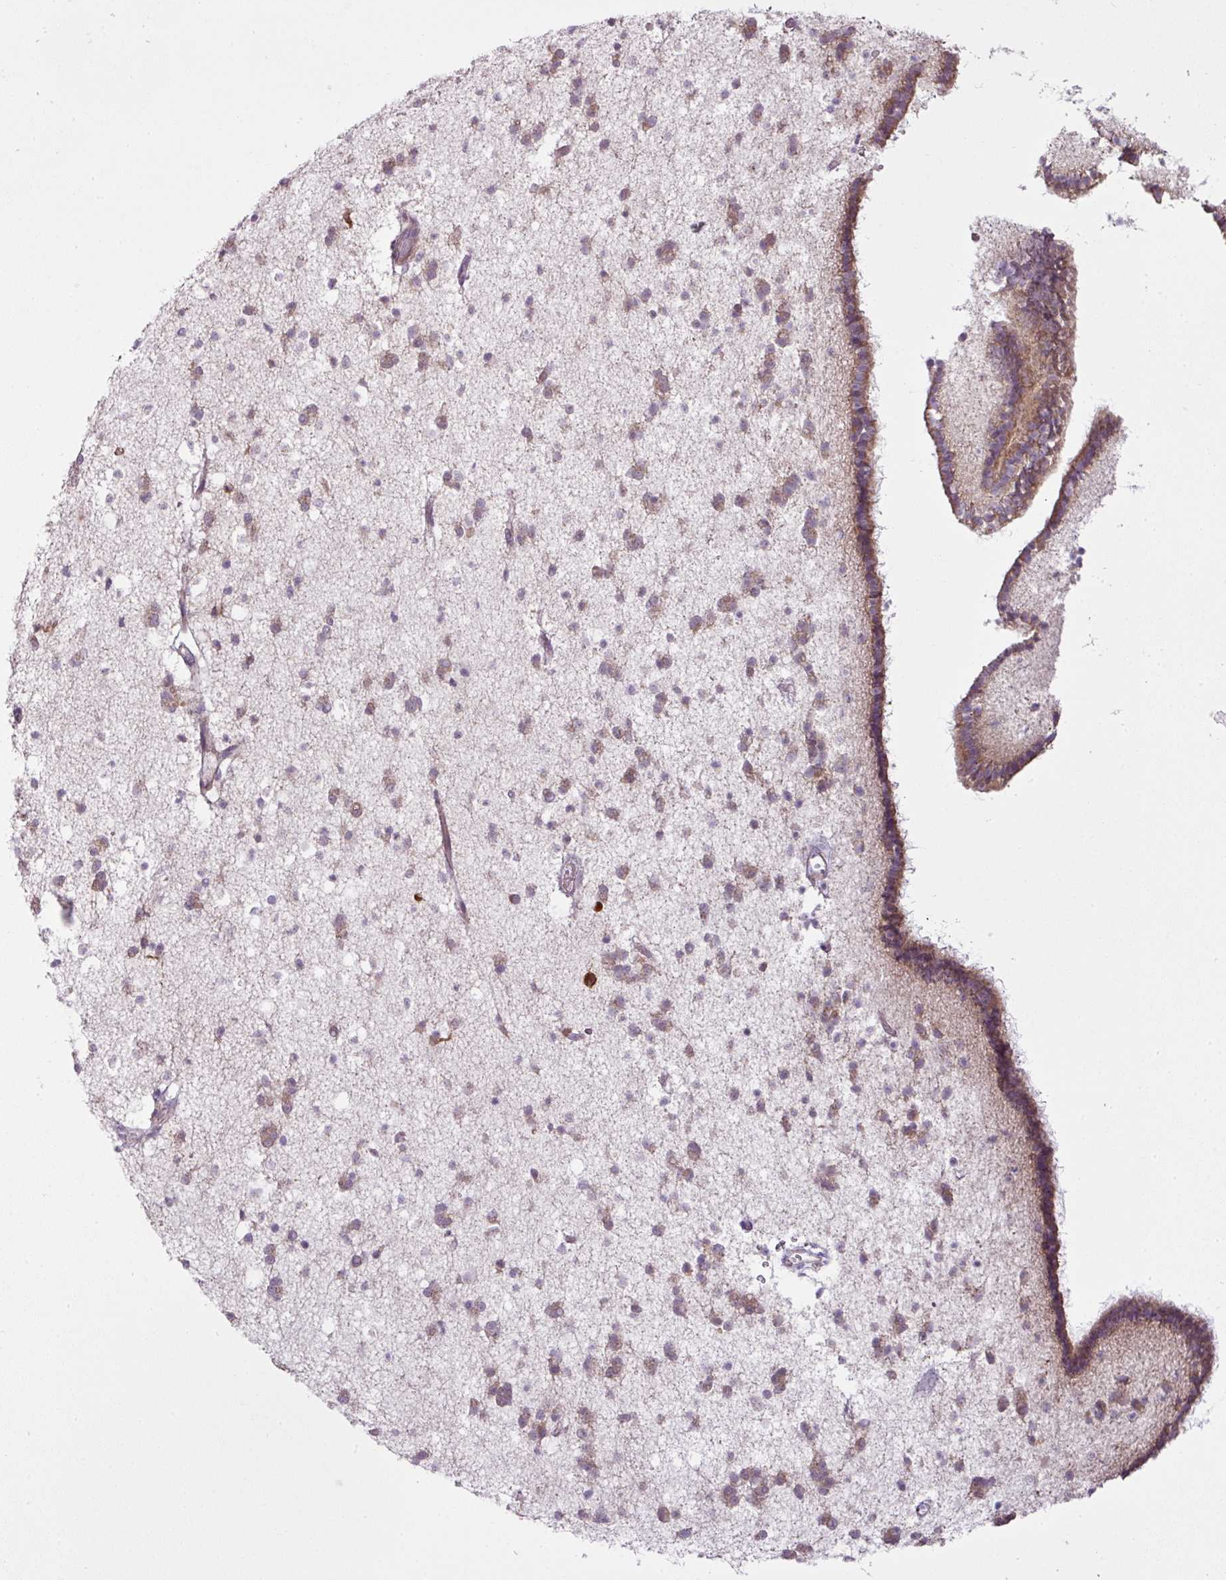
{"staining": {"intensity": "moderate", "quantity": ">75%", "location": "cytoplasmic/membranous"}, "tissue": "caudate", "cell_type": "Glial cells", "image_type": "normal", "snomed": [{"axis": "morphology", "description": "Normal tissue, NOS"}, {"axis": "topography", "description": "Lateral ventricle wall"}], "caption": "IHC image of unremarkable human caudate stained for a protein (brown), which exhibits medium levels of moderate cytoplasmic/membranous staining in about >75% of glial cells.", "gene": "COX18", "patient": {"sex": "male", "age": 37}}